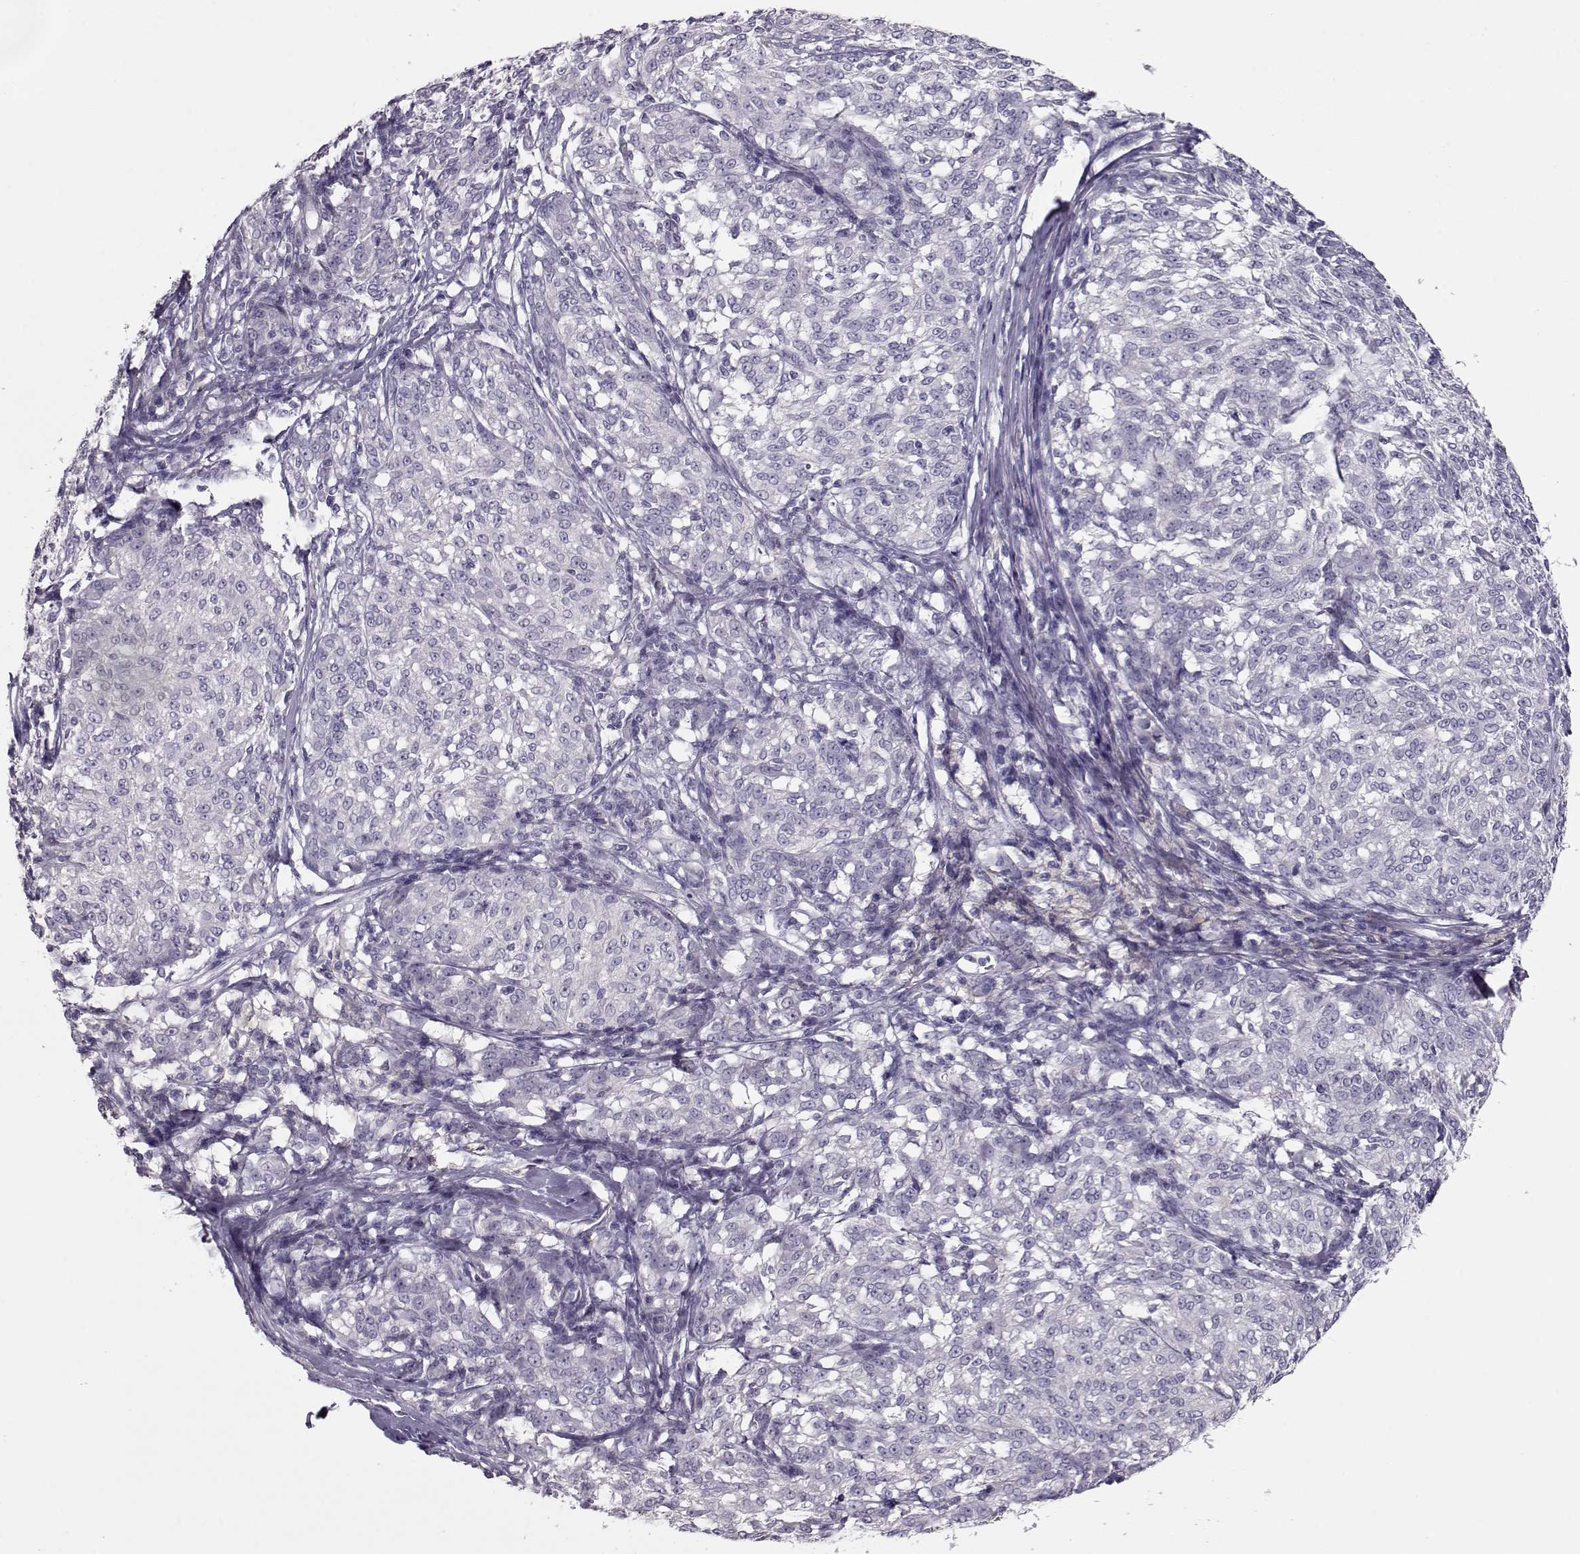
{"staining": {"intensity": "negative", "quantity": "none", "location": "none"}, "tissue": "melanoma", "cell_type": "Tumor cells", "image_type": "cancer", "snomed": [{"axis": "morphology", "description": "Malignant melanoma, NOS"}, {"axis": "topography", "description": "Skin"}], "caption": "DAB (3,3'-diaminobenzidine) immunohistochemical staining of human melanoma demonstrates no significant expression in tumor cells.", "gene": "GRK1", "patient": {"sex": "female", "age": 72}}